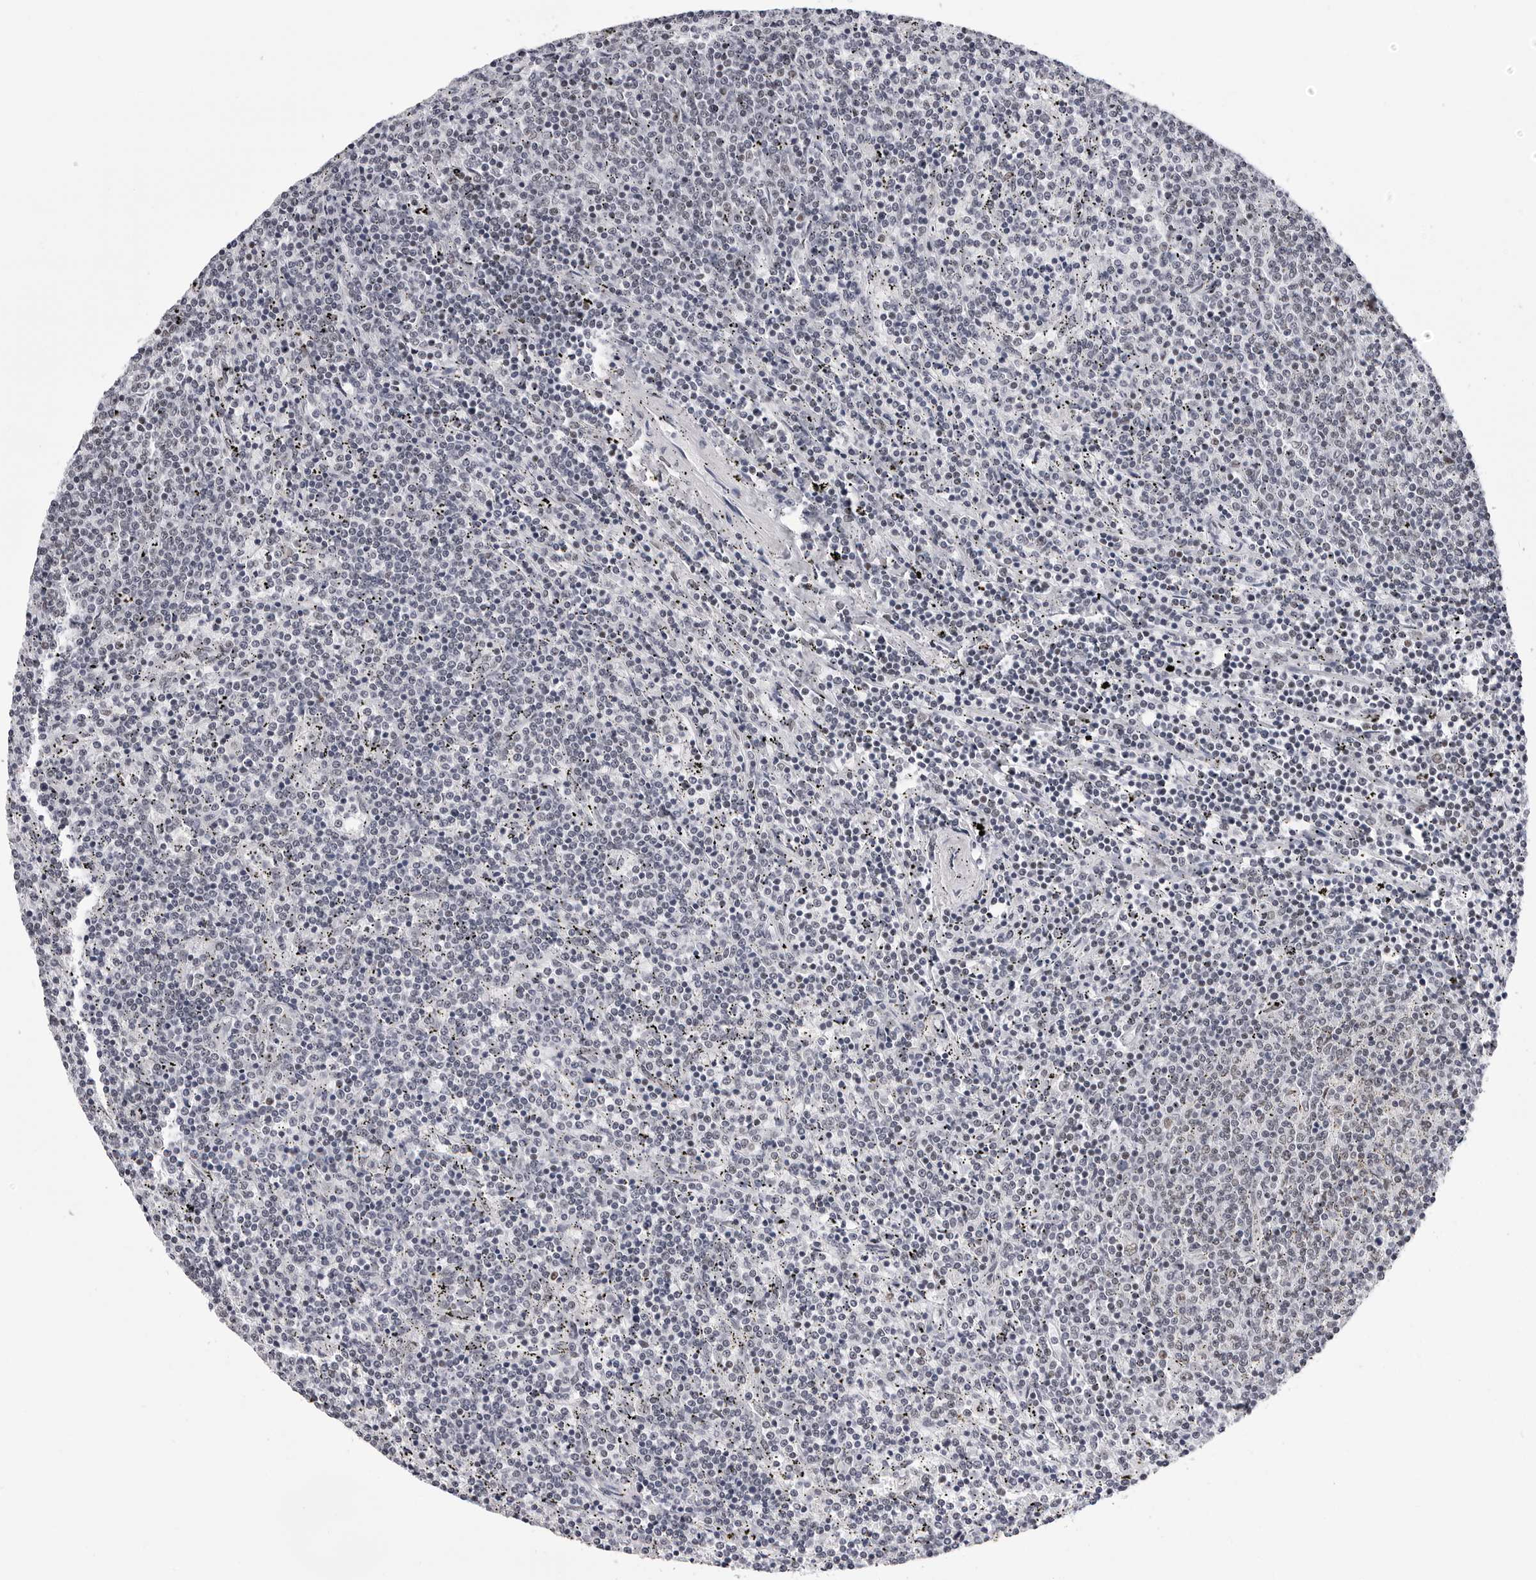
{"staining": {"intensity": "negative", "quantity": "none", "location": "none"}, "tissue": "lymphoma", "cell_type": "Tumor cells", "image_type": "cancer", "snomed": [{"axis": "morphology", "description": "Malignant lymphoma, non-Hodgkin's type, Low grade"}, {"axis": "topography", "description": "Spleen"}], "caption": "Immunohistochemistry (IHC) of malignant lymphoma, non-Hodgkin's type (low-grade) demonstrates no expression in tumor cells.", "gene": "SF3B4", "patient": {"sex": "female", "age": 50}}